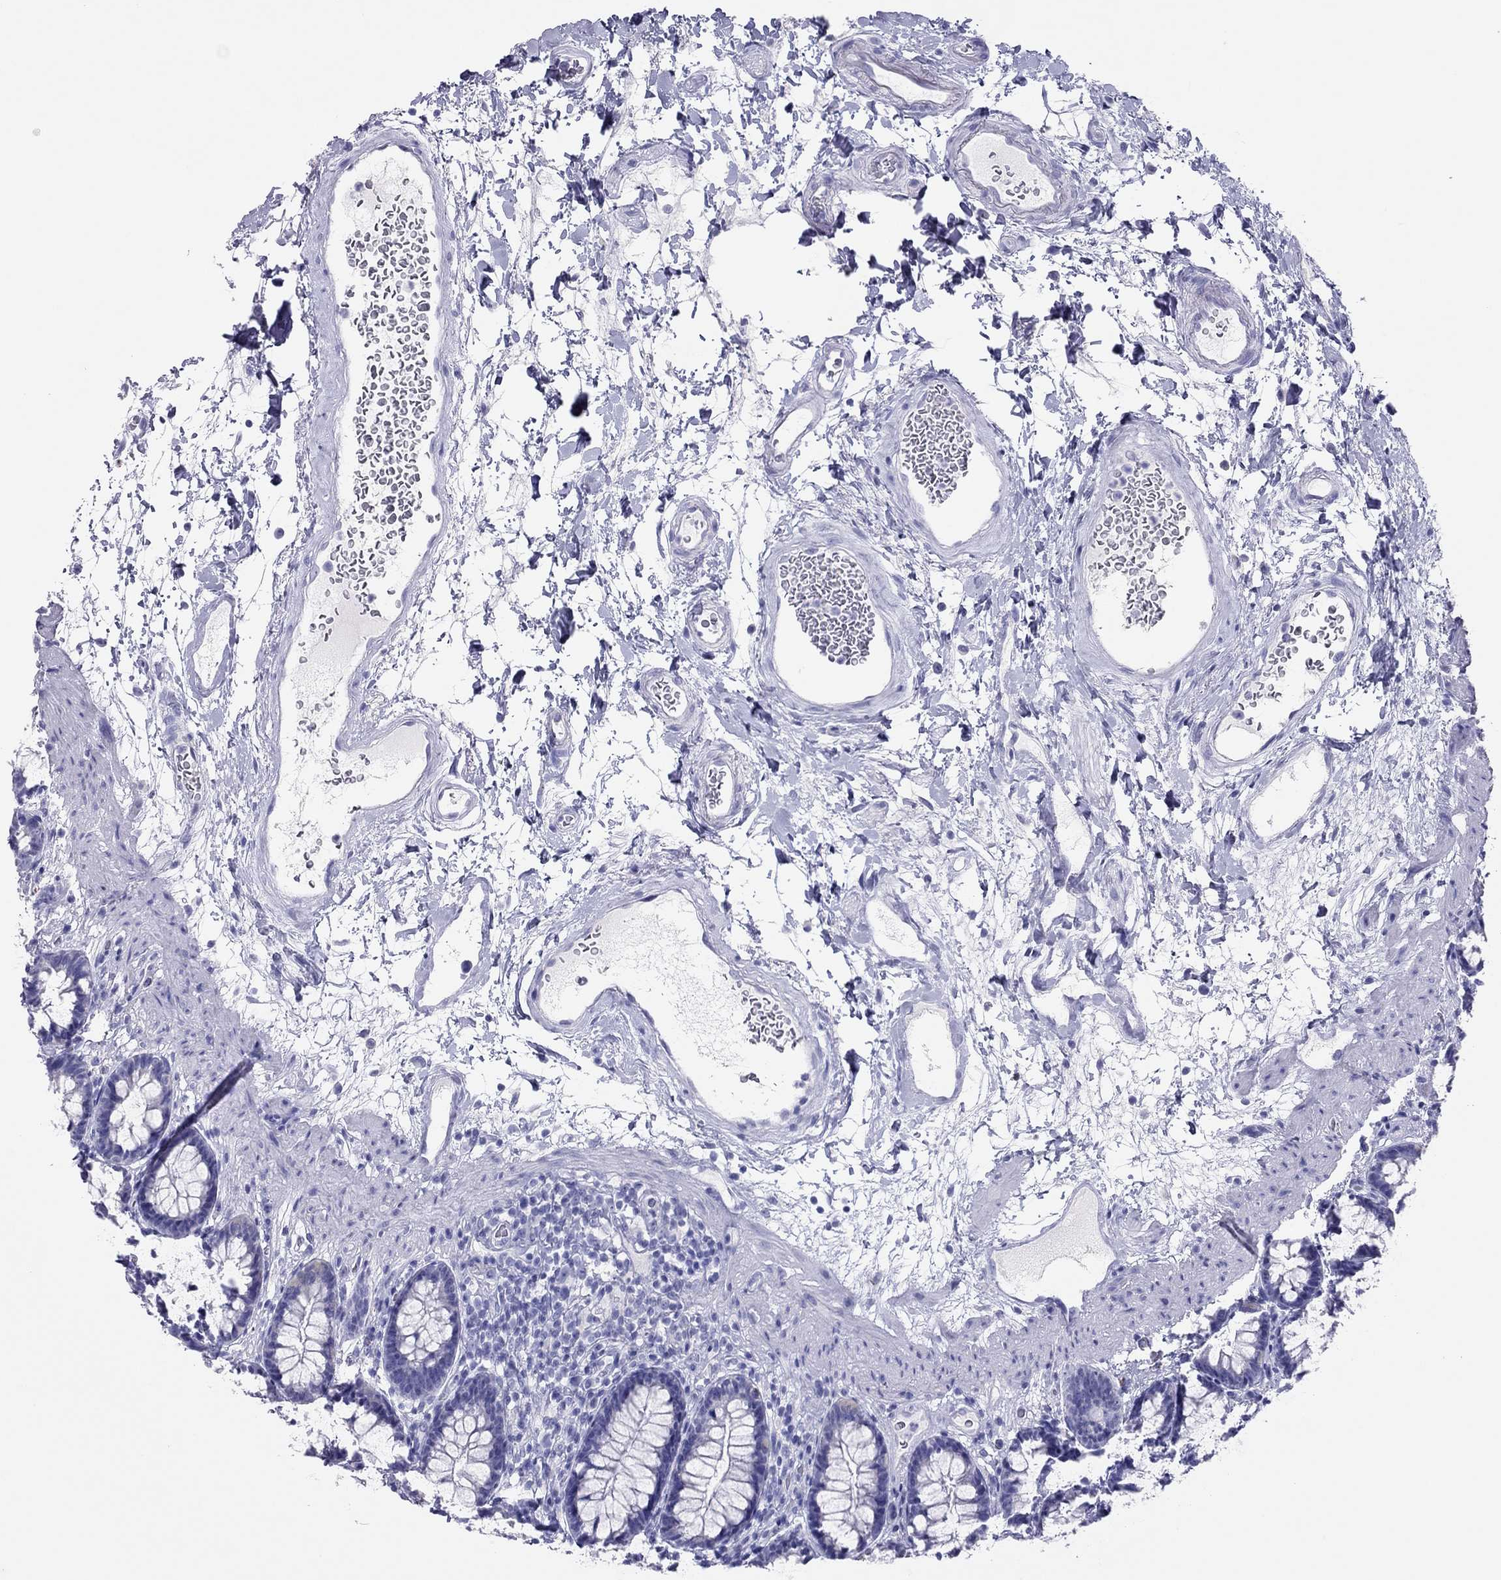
{"staining": {"intensity": "negative", "quantity": "none", "location": "none"}, "tissue": "rectum", "cell_type": "Glandular cells", "image_type": "normal", "snomed": [{"axis": "morphology", "description": "Normal tissue, NOS"}, {"axis": "topography", "description": "Rectum"}], "caption": "Glandular cells show no significant protein staining in benign rectum. Brightfield microscopy of immunohistochemistry (IHC) stained with DAB (brown) and hematoxylin (blue), captured at high magnification.", "gene": "TSHB", "patient": {"sex": "male", "age": 72}}